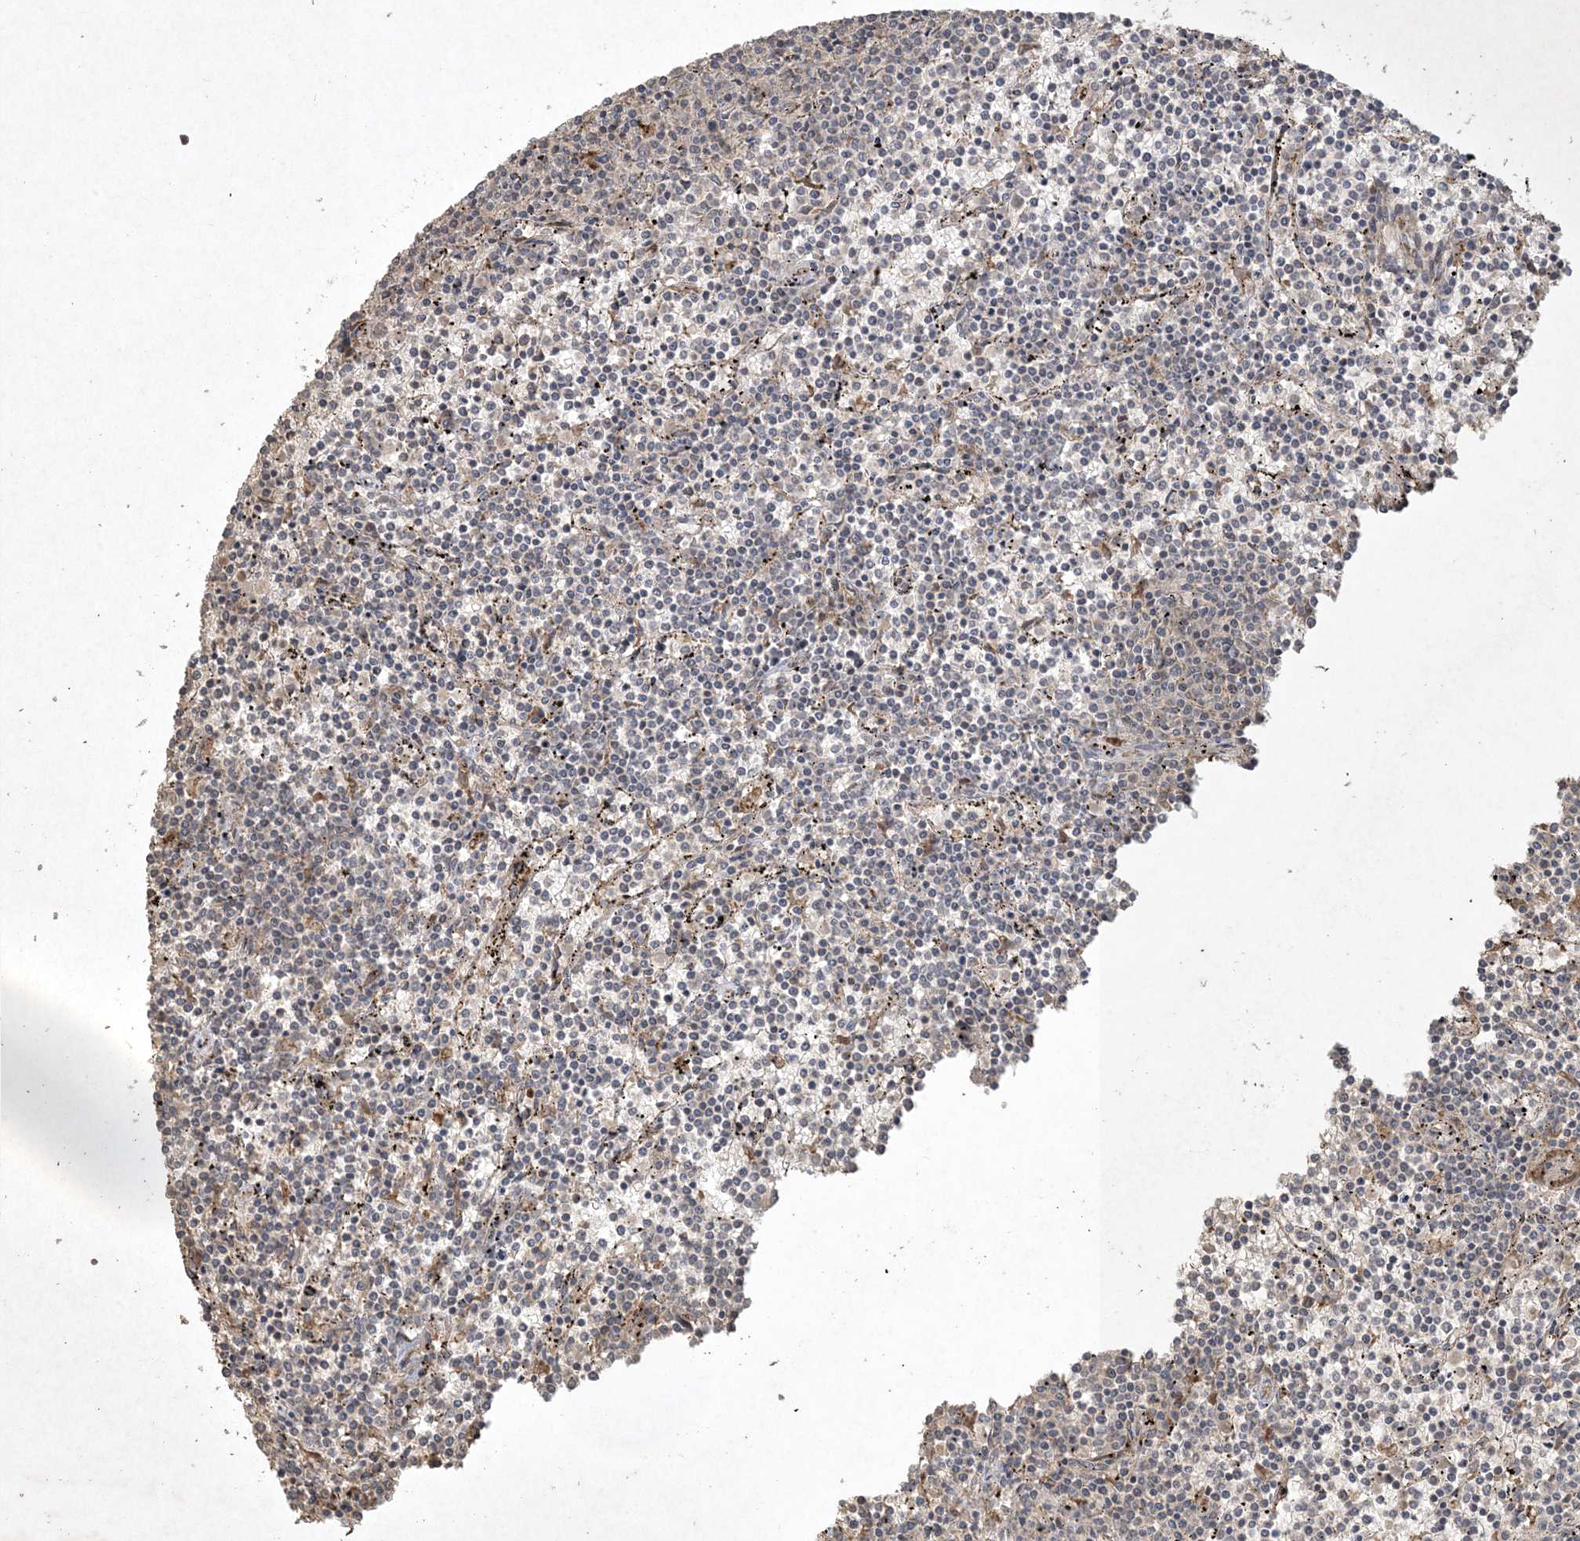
{"staining": {"intensity": "negative", "quantity": "none", "location": "none"}, "tissue": "lymphoma", "cell_type": "Tumor cells", "image_type": "cancer", "snomed": [{"axis": "morphology", "description": "Malignant lymphoma, non-Hodgkin's type, Low grade"}, {"axis": "topography", "description": "Spleen"}], "caption": "The histopathology image shows no significant positivity in tumor cells of lymphoma.", "gene": "NRBP2", "patient": {"sex": "female", "age": 50}}